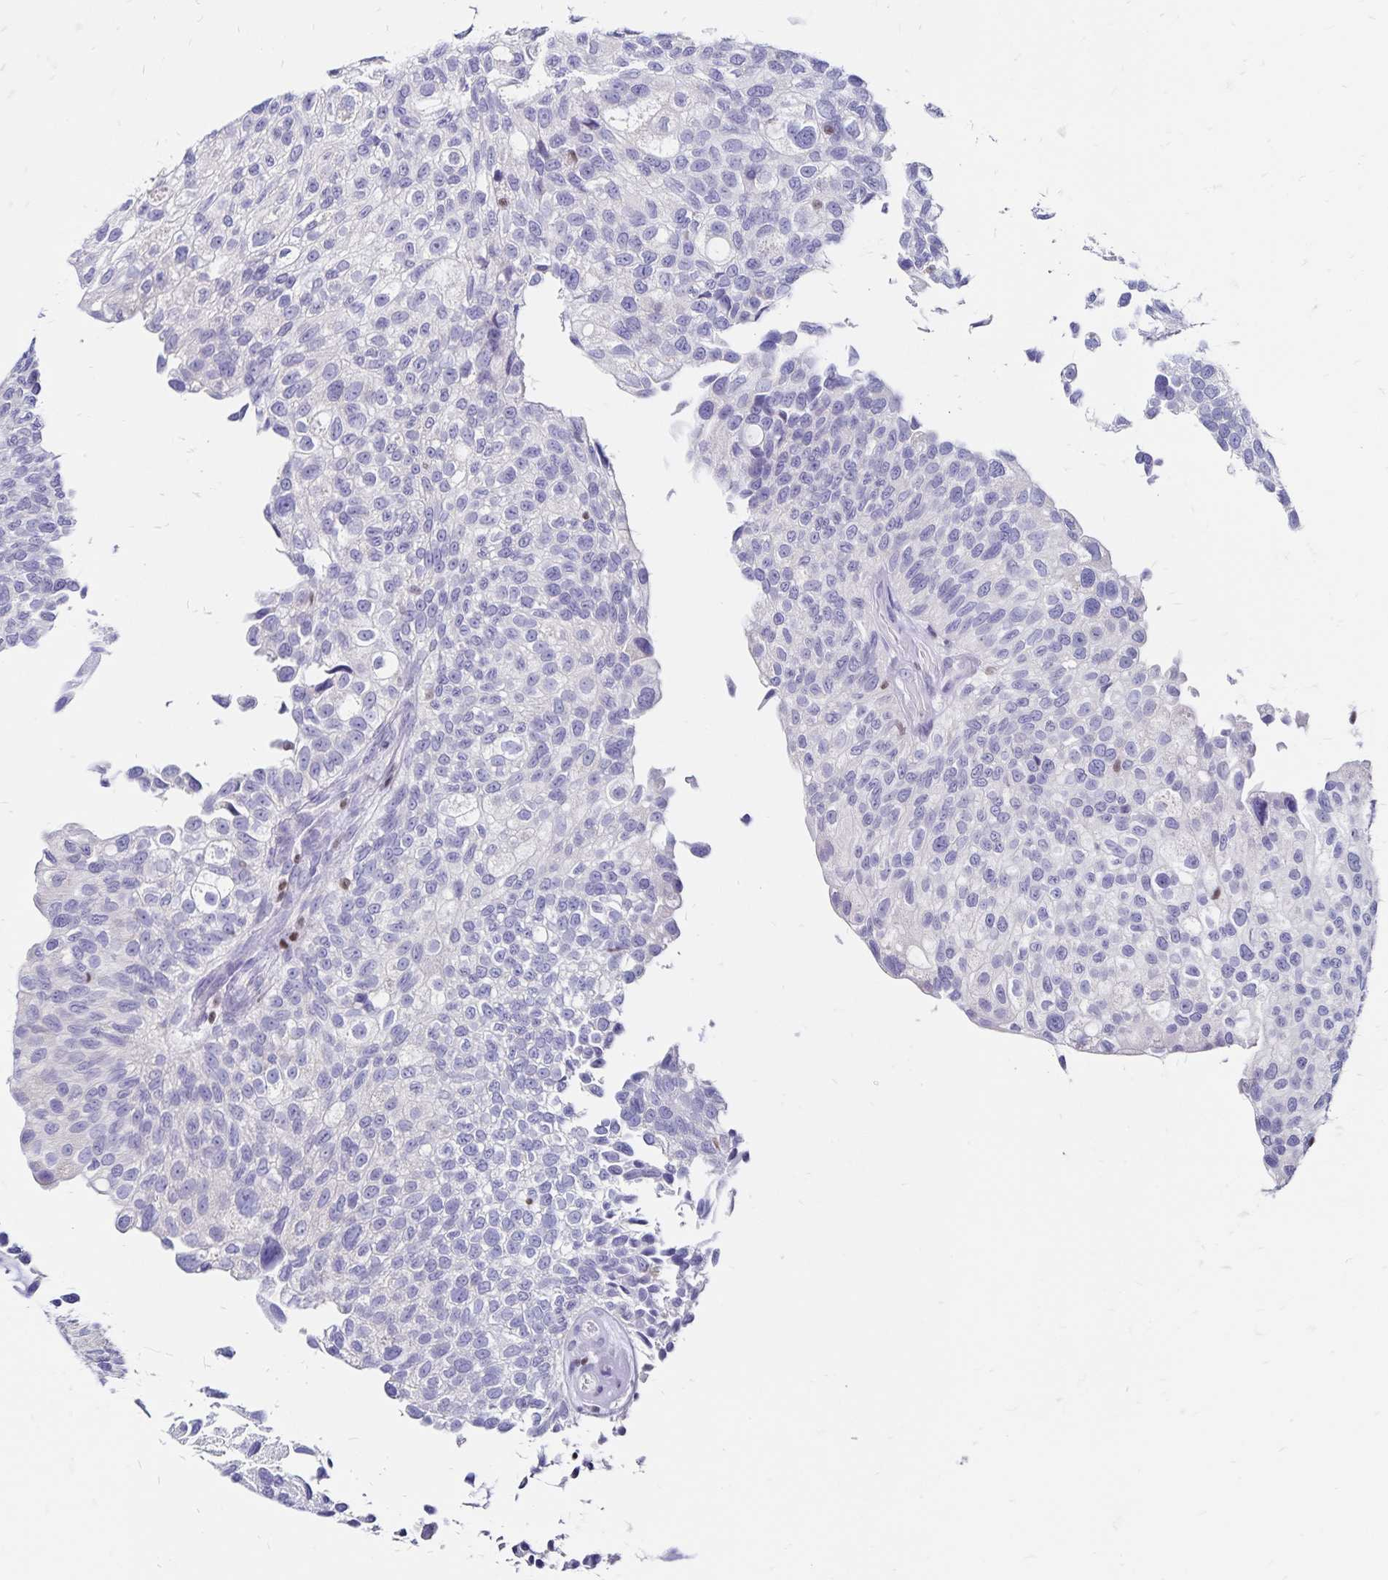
{"staining": {"intensity": "negative", "quantity": "none", "location": "none"}, "tissue": "urothelial cancer", "cell_type": "Tumor cells", "image_type": "cancer", "snomed": [{"axis": "morphology", "description": "Urothelial carcinoma, NOS"}, {"axis": "topography", "description": "Urinary bladder"}], "caption": "This is an immunohistochemistry (IHC) image of human transitional cell carcinoma. There is no staining in tumor cells.", "gene": "IKZF1", "patient": {"sex": "male", "age": 87}}